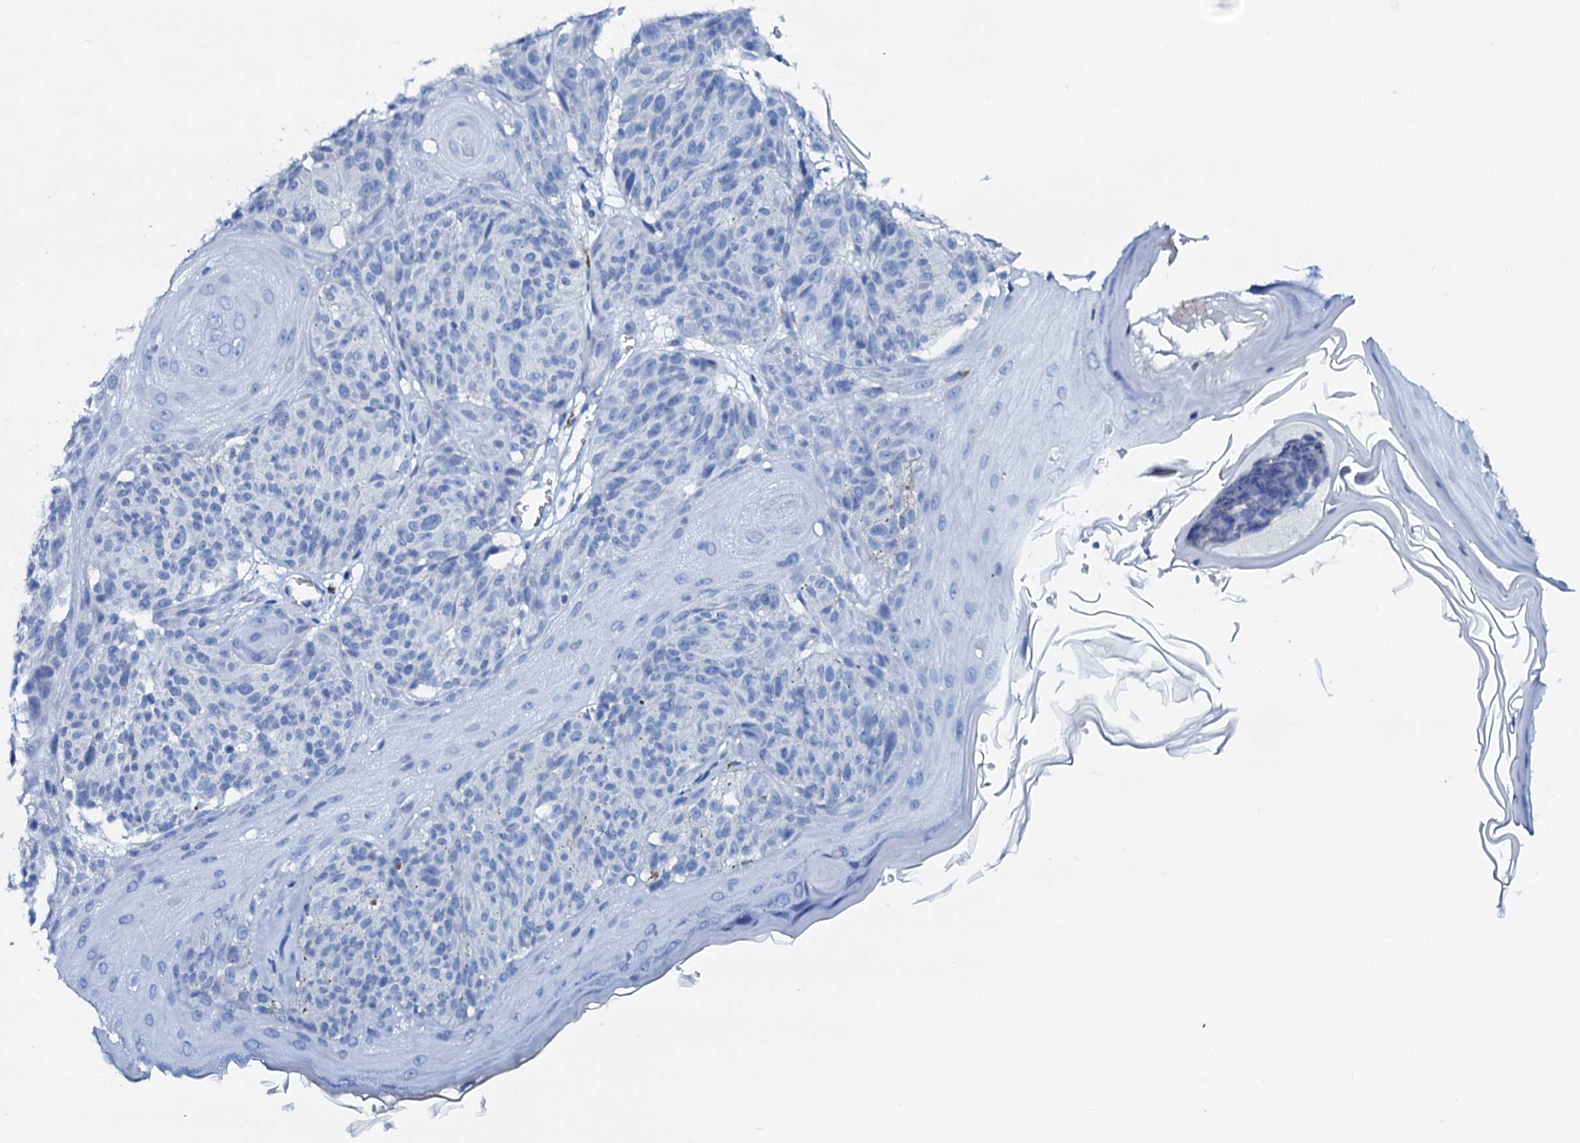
{"staining": {"intensity": "negative", "quantity": "none", "location": "none"}, "tissue": "melanoma", "cell_type": "Tumor cells", "image_type": "cancer", "snomed": [{"axis": "morphology", "description": "Malignant melanoma, NOS"}, {"axis": "topography", "description": "Skin"}], "caption": "The photomicrograph exhibits no significant expression in tumor cells of melanoma. (DAB (3,3'-diaminobenzidine) immunohistochemistry (IHC) with hematoxylin counter stain).", "gene": "AMER2", "patient": {"sex": "male", "age": 83}}